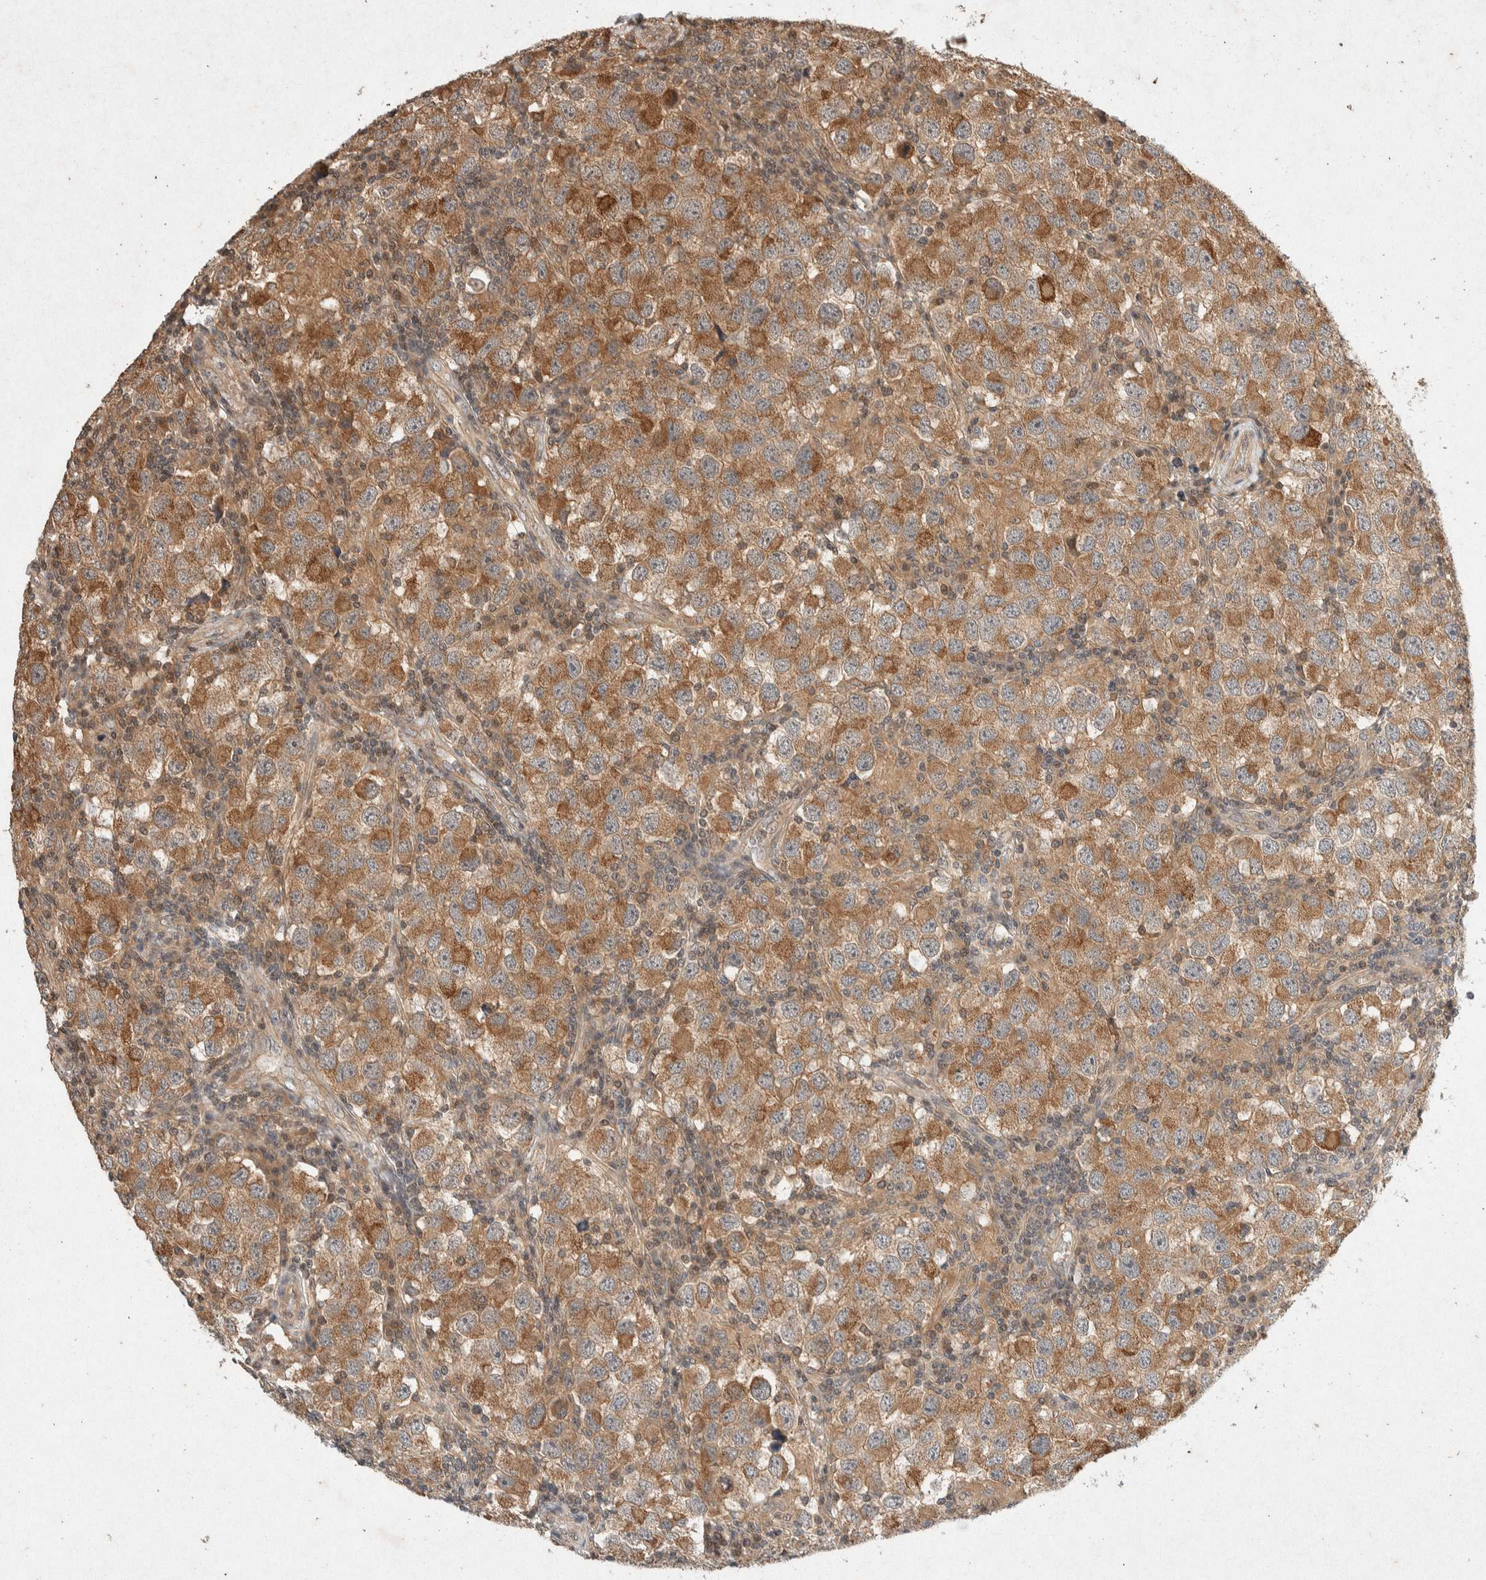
{"staining": {"intensity": "moderate", "quantity": ">75%", "location": "cytoplasmic/membranous"}, "tissue": "testis cancer", "cell_type": "Tumor cells", "image_type": "cancer", "snomed": [{"axis": "morphology", "description": "Carcinoma, Embryonal, NOS"}, {"axis": "topography", "description": "Testis"}], "caption": "Testis cancer stained for a protein (brown) exhibits moderate cytoplasmic/membranous positive positivity in about >75% of tumor cells.", "gene": "THRA", "patient": {"sex": "male", "age": 21}}